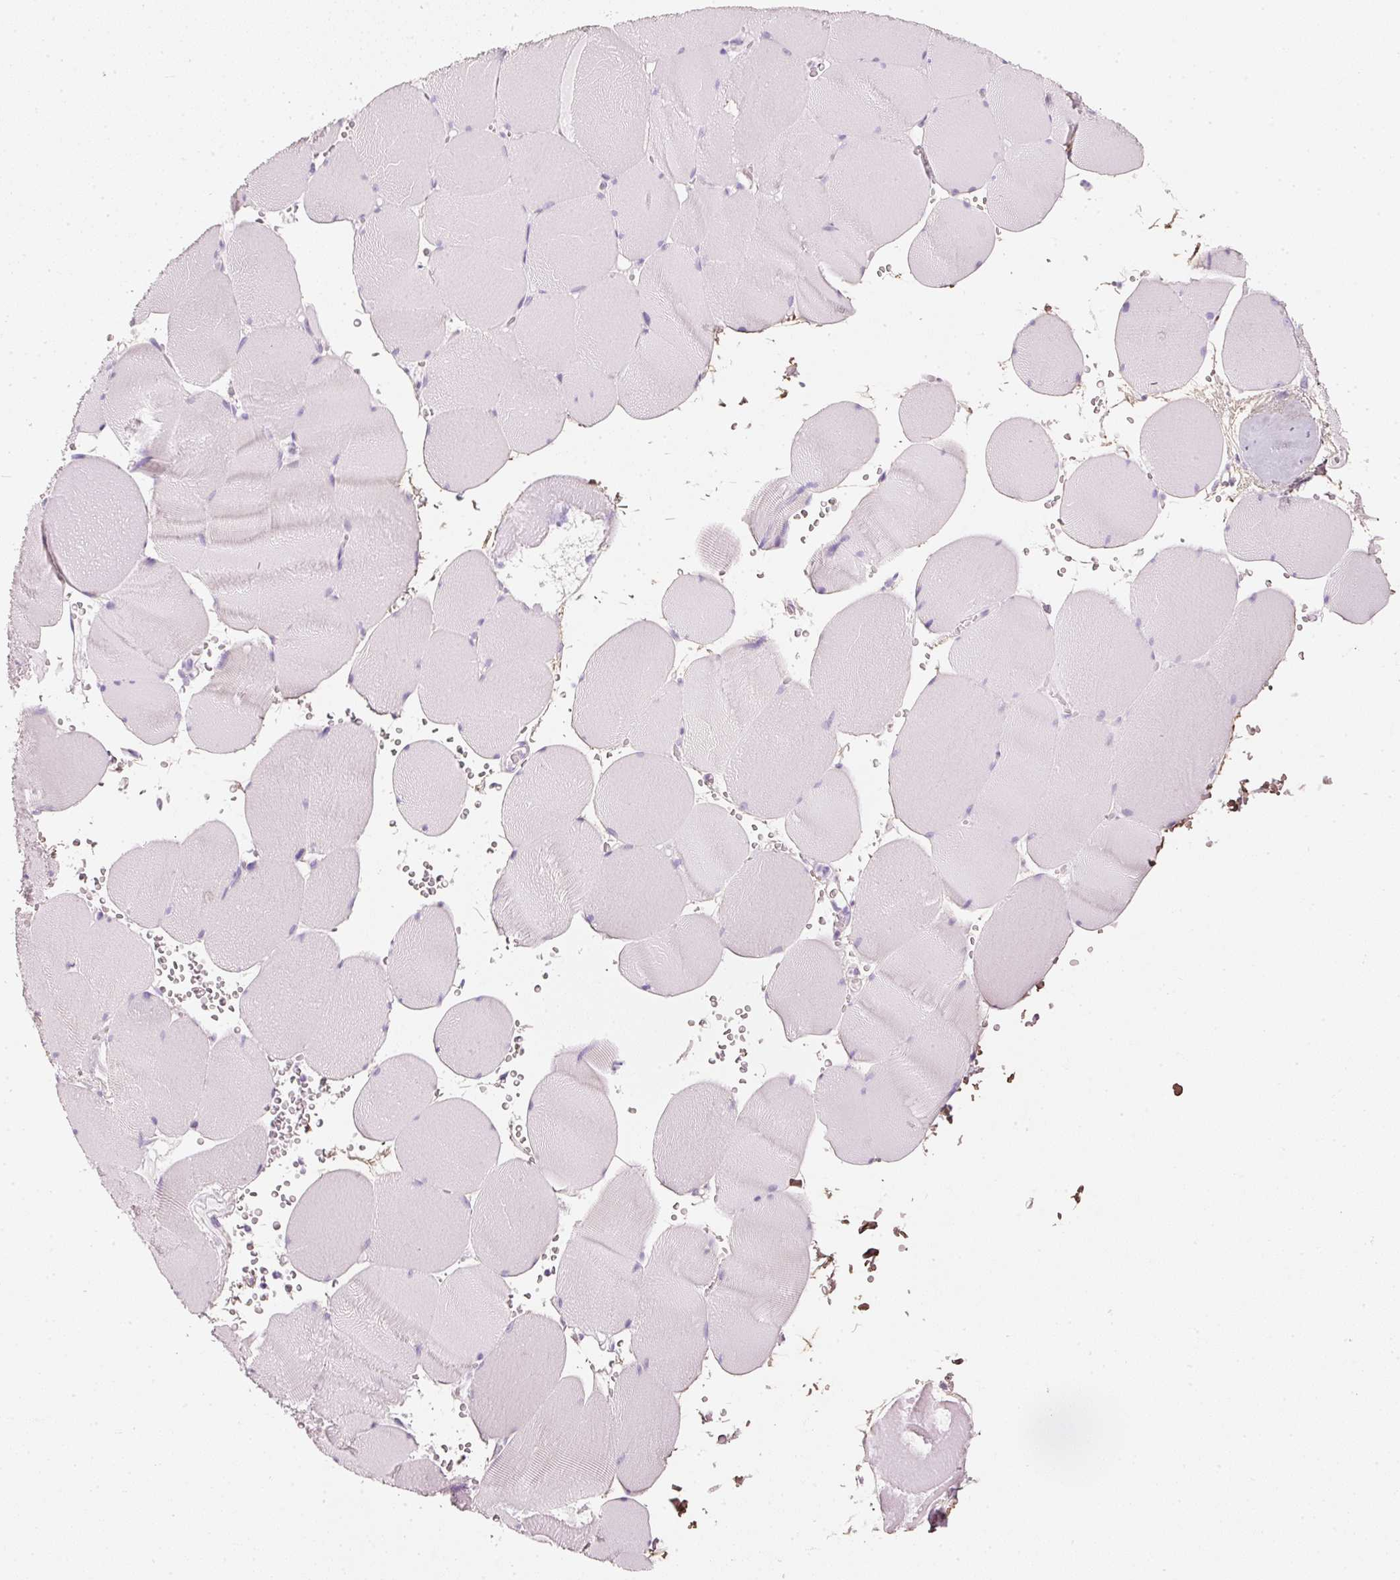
{"staining": {"intensity": "negative", "quantity": "none", "location": "none"}, "tissue": "skeletal muscle", "cell_type": "Myocytes", "image_type": "normal", "snomed": [{"axis": "morphology", "description": "Normal tissue, NOS"}, {"axis": "topography", "description": "Skeletal muscle"}, {"axis": "topography", "description": "Head-Neck"}], "caption": "The micrograph shows no staining of myocytes in benign skeletal muscle.", "gene": "PDXDC1", "patient": {"sex": "male", "age": 66}}